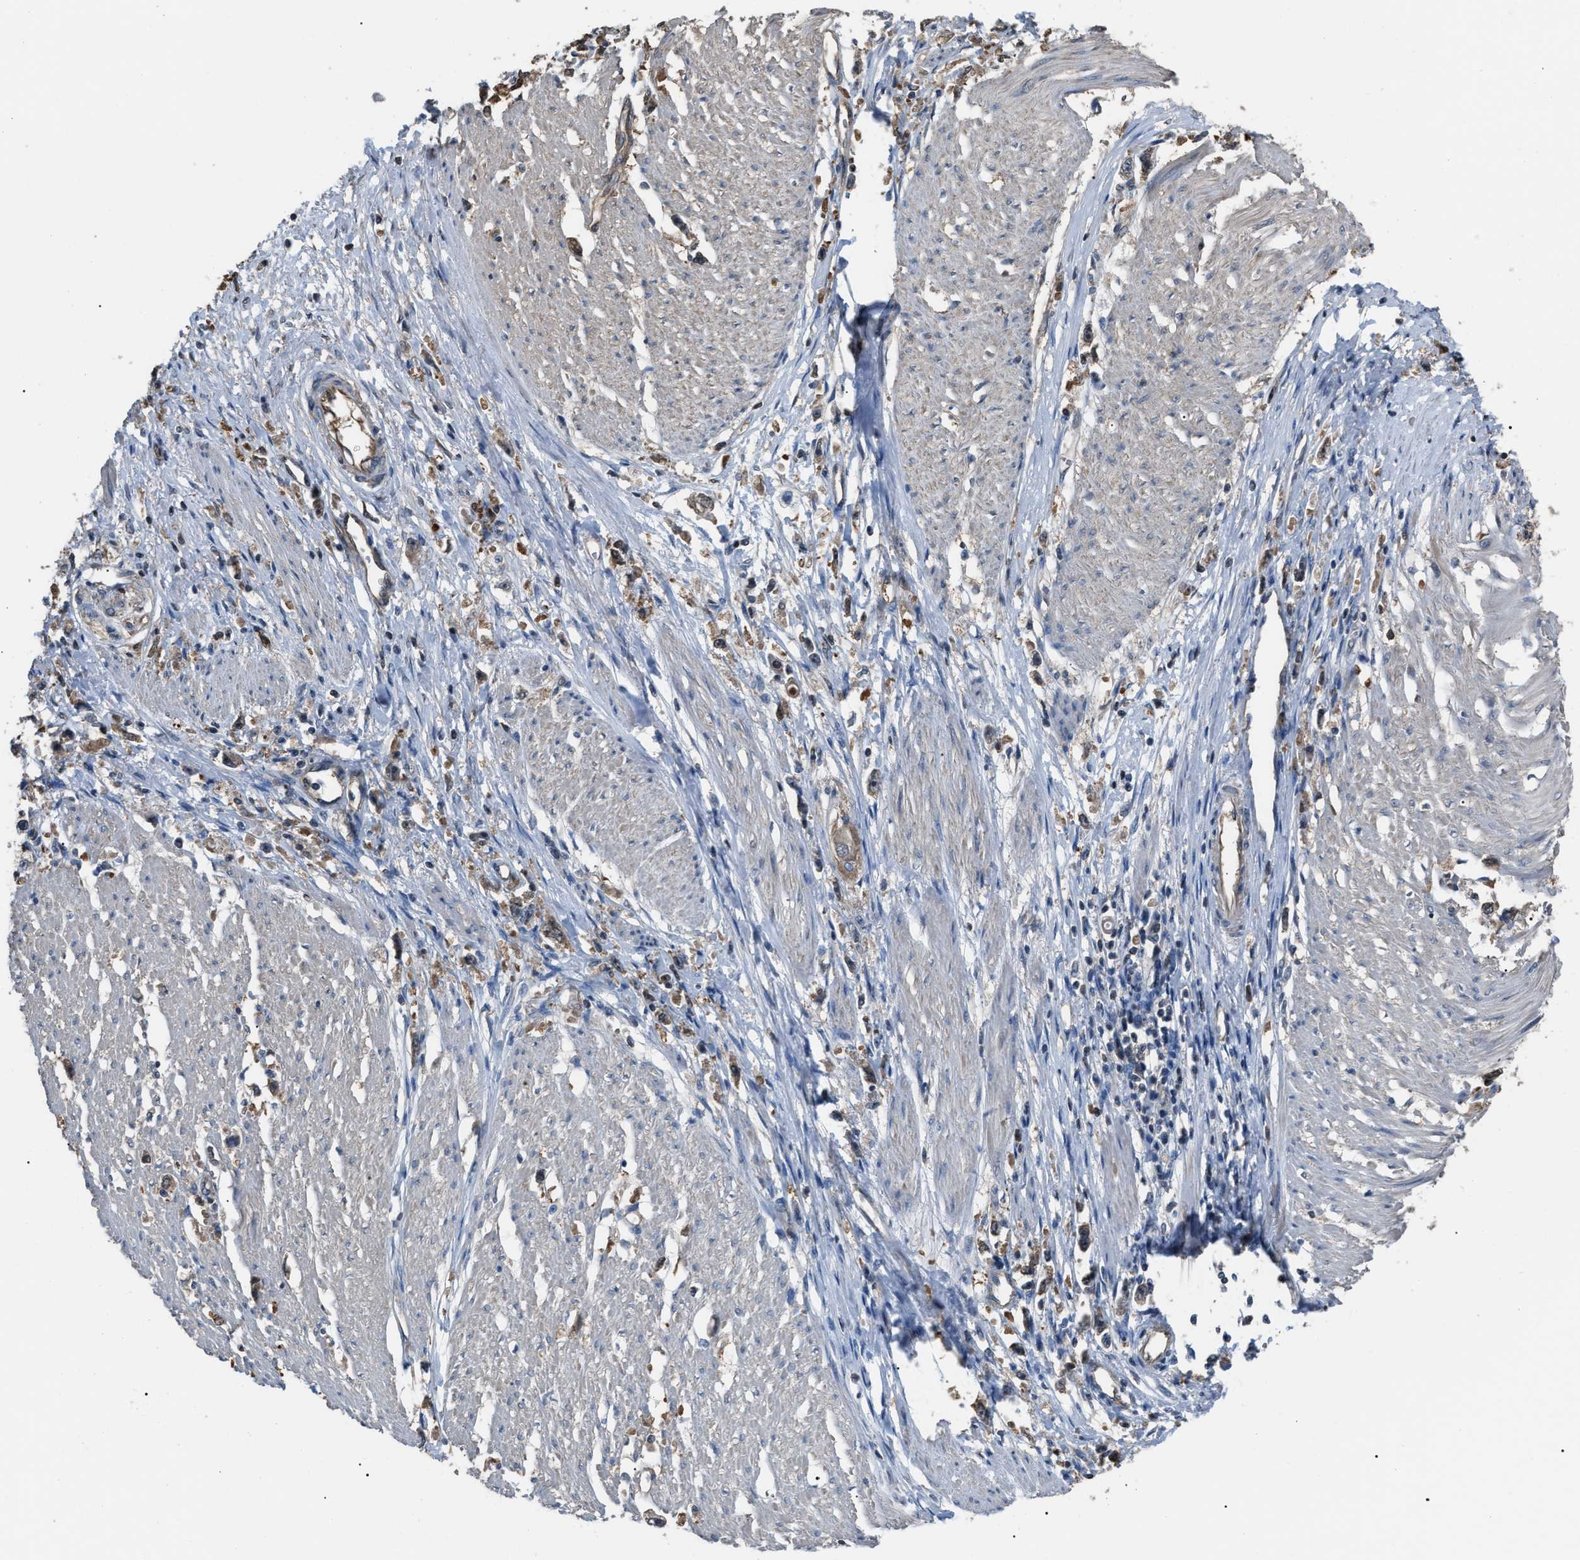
{"staining": {"intensity": "weak", "quantity": "<25%", "location": "cytoplasmic/membranous"}, "tissue": "stomach cancer", "cell_type": "Tumor cells", "image_type": "cancer", "snomed": [{"axis": "morphology", "description": "Adenocarcinoma, NOS"}, {"axis": "topography", "description": "Stomach"}], "caption": "Stomach adenocarcinoma was stained to show a protein in brown. There is no significant positivity in tumor cells.", "gene": "PDCD5", "patient": {"sex": "female", "age": 59}}